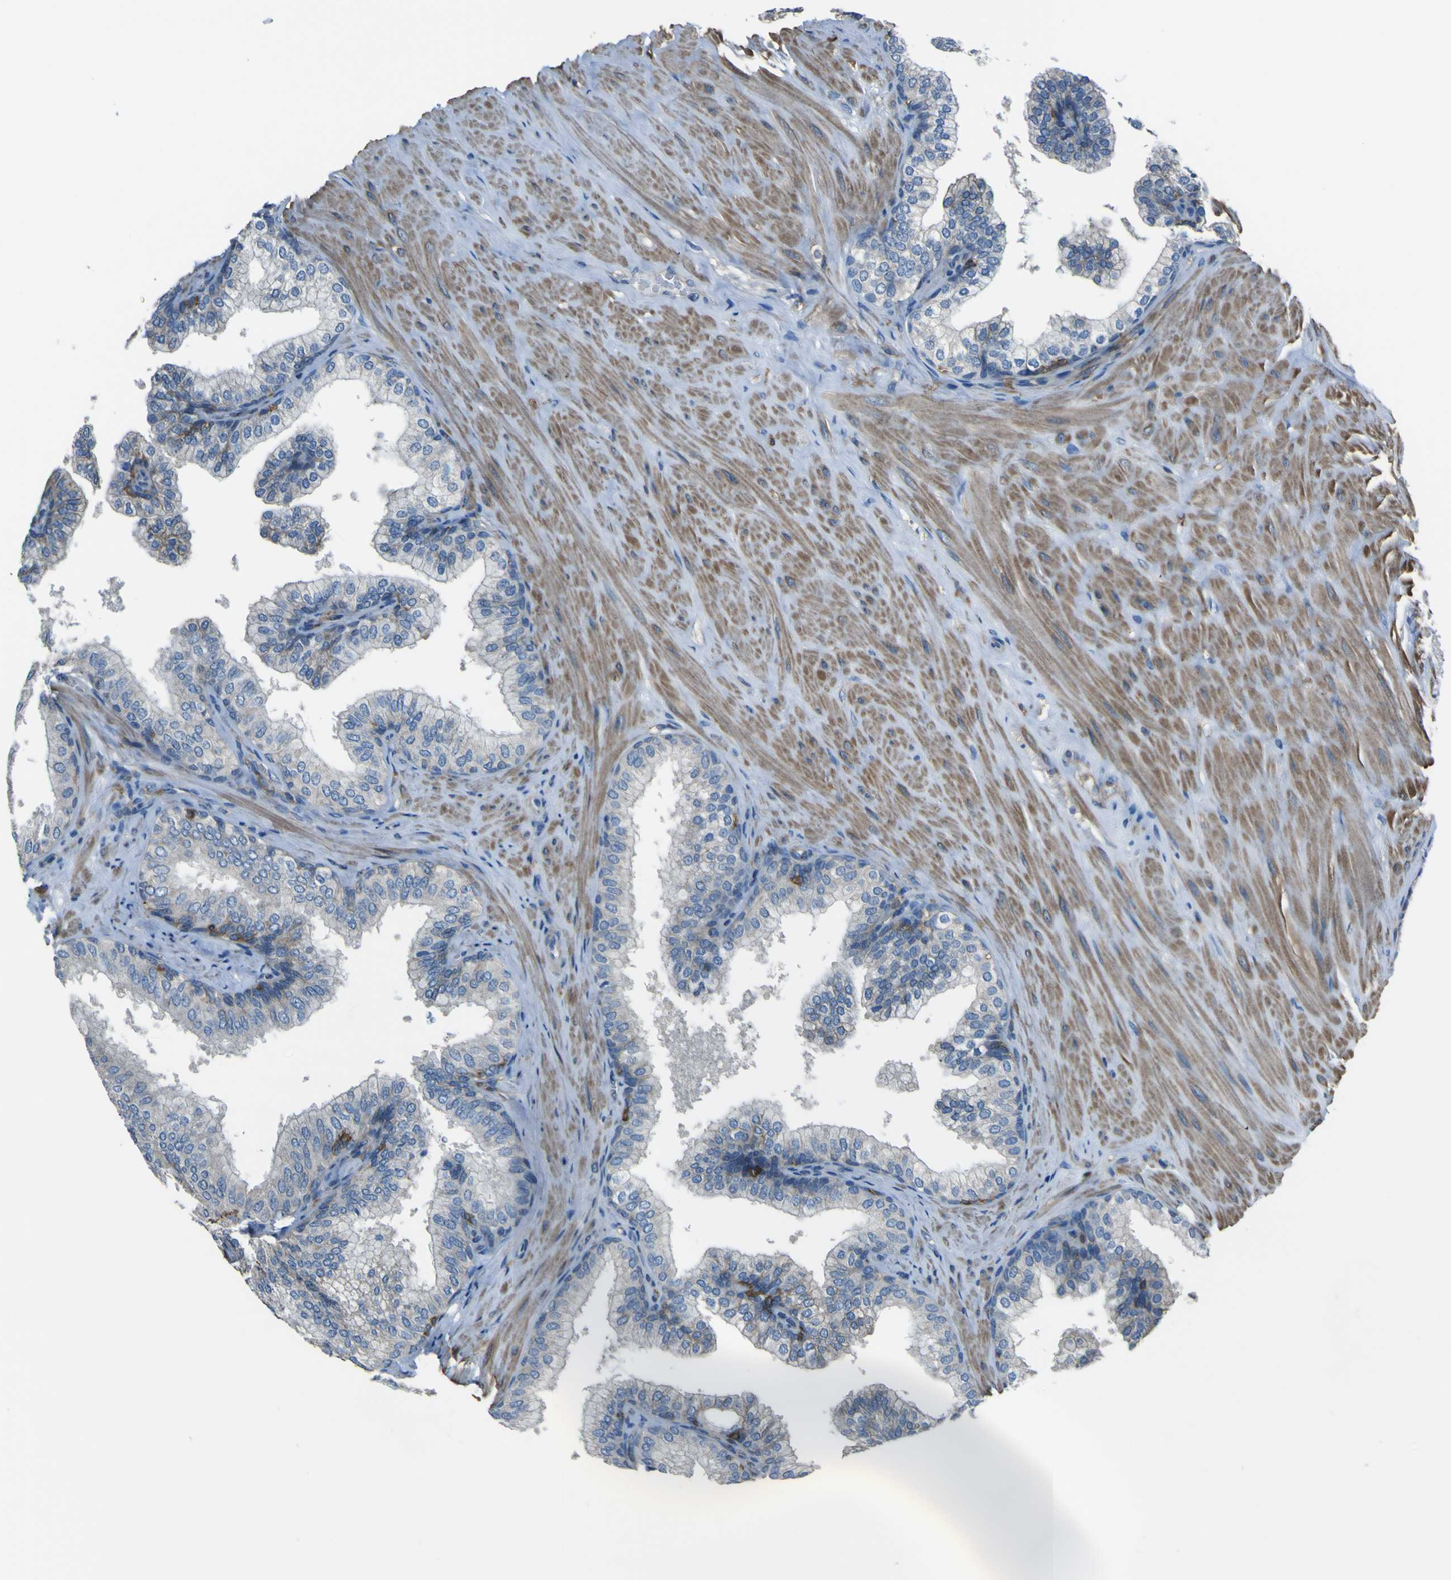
{"staining": {"intensity": "weak", "quantity": "<25%", "location": "cytoplasmic/membranous"}, "tissue": "prostate", "cell_type": "Glandular cells", "image_type": "normal", "snomed": [{"axis": "morphology", "description": "Normal tissue, NOS"}, {"axis": "topography", "description": "Prostate"}], "caption": "A histopathology image of prostate stained for a protein demonstrates no brown staining in glandular cells. The staining is performed using DAB (3,3'-diaminobenzidine) brown chromogen with nuclei counter-stained in using hematoxylin.", "gene": "LAIR1", "patient": {"sex": "male", "age": 60}}